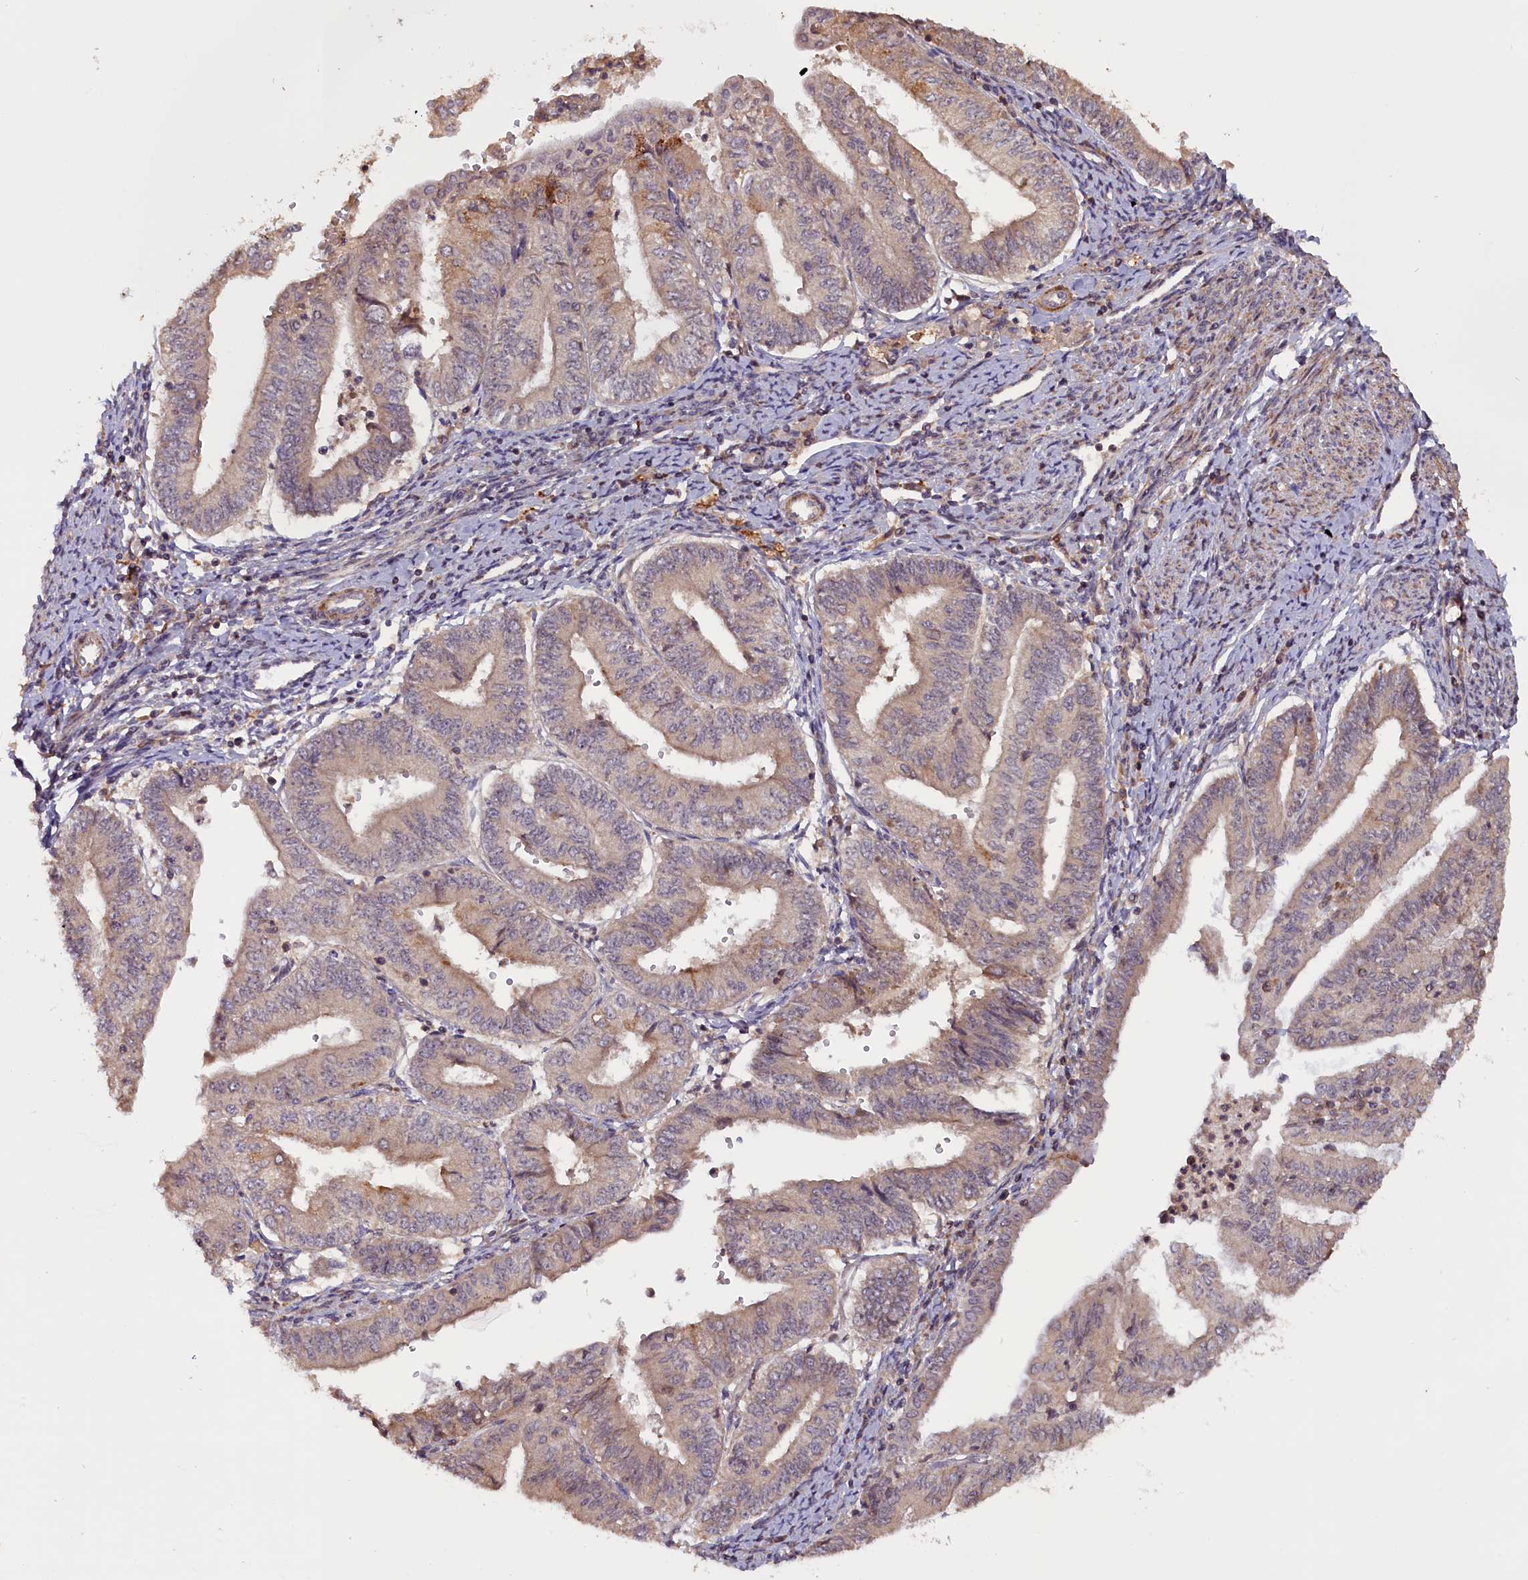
{"staining": {"intensity": "weak", "quantity": "25%-75%", "location": "cytoplasmic/membranous"}, "tissue": "endometrial cancer", "cell_type": "Tumor cells", "image_type": "cancer", "snomed": [{"axis": "morphology", "description": "Adenocarcinoma, NOS"}, {"axis": "topography", "description": "Endometrium"}], "caption": "Endometrial cancer (adenocarcinoma) stained with a protein marker exhibits weak staining in tumor cells.", "gene": "DNAJB9", "patient": {"sex": "female", "age": 66}}